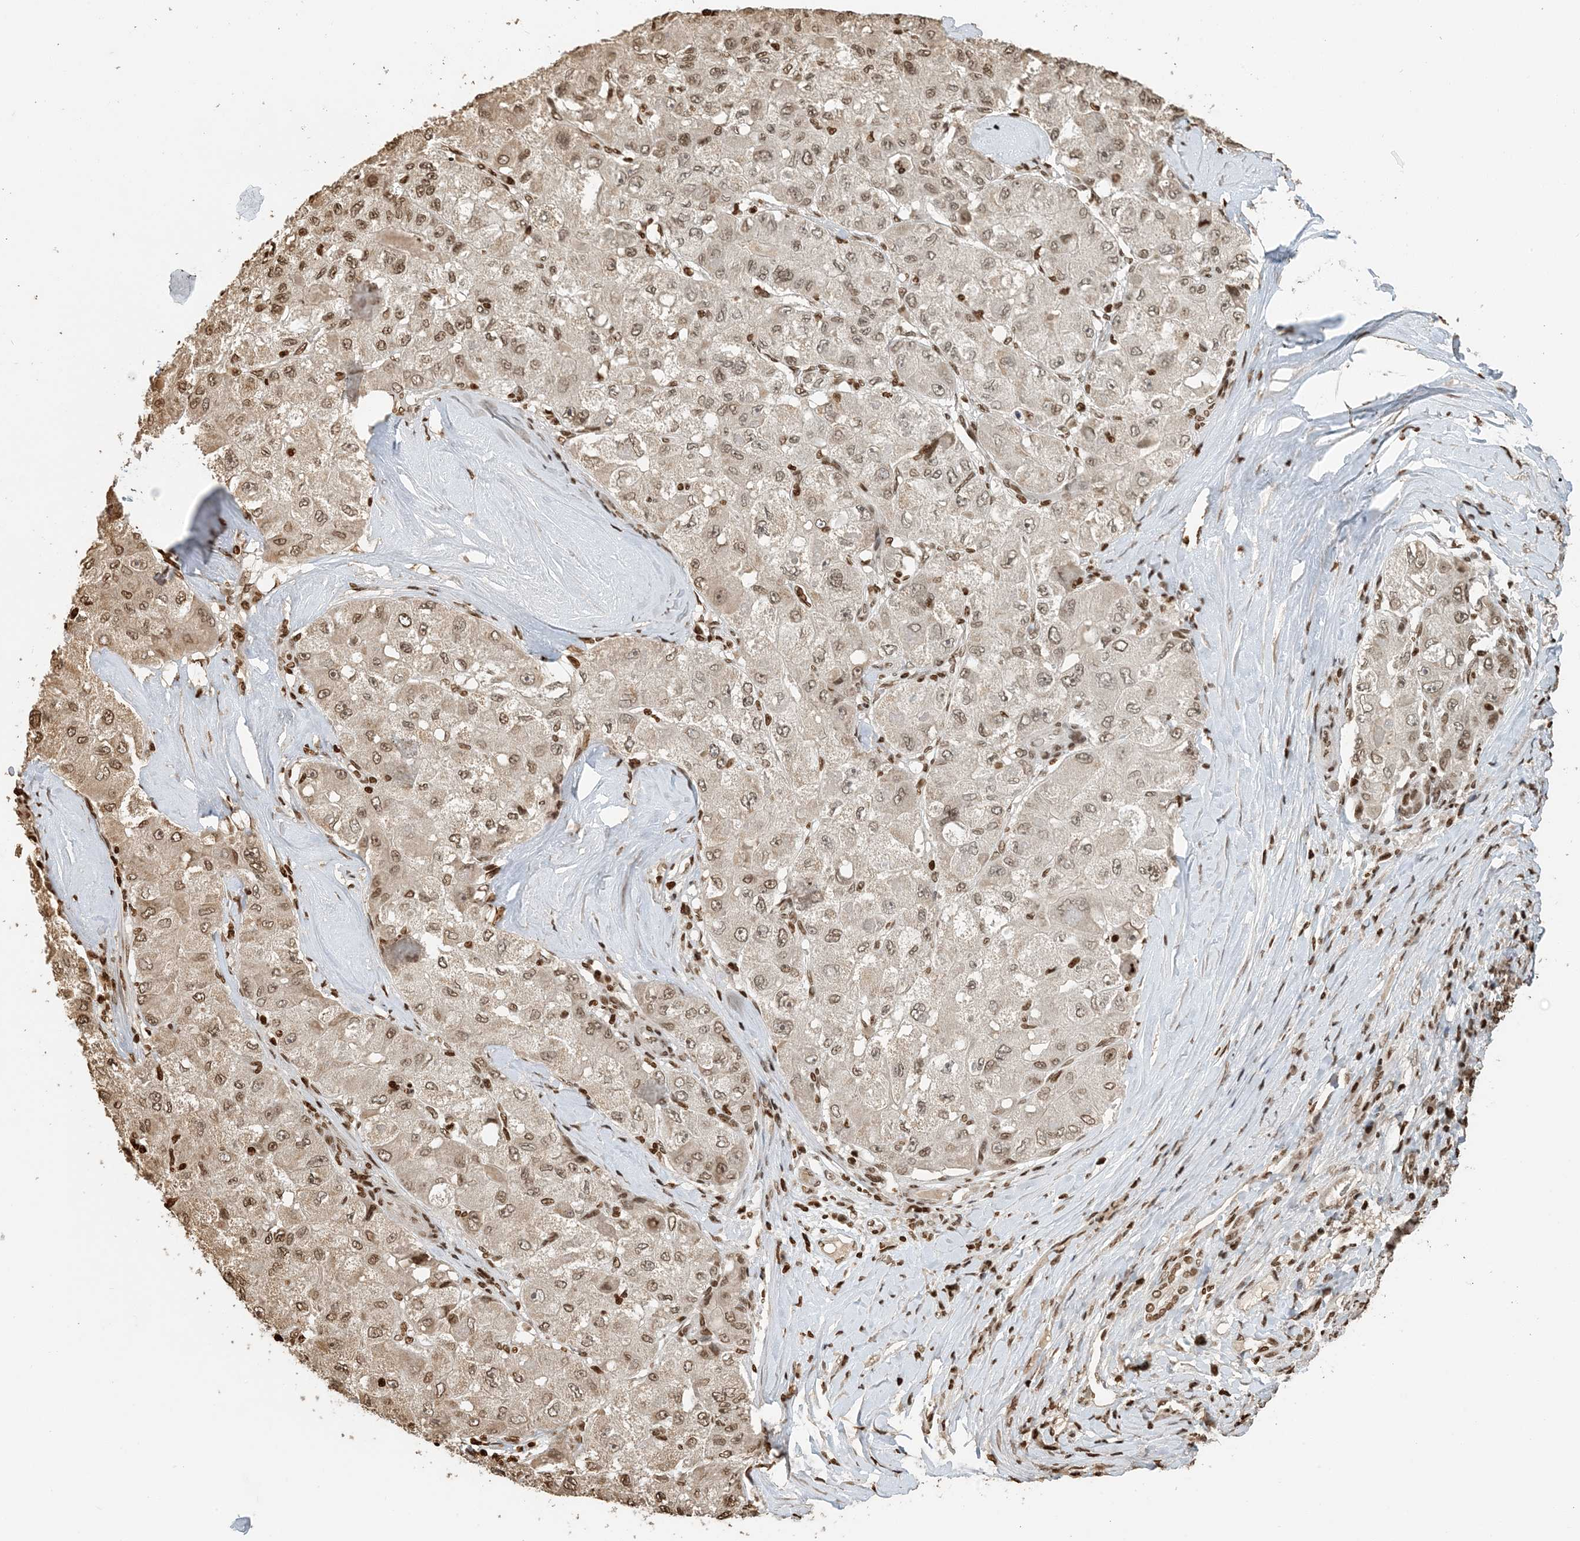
{"staining": {"intensity": "moderate", "quantity": ">75%", "location": "nuclear"}, "tissue": "liver cancer", "cell_type": "Tumor cells", "image_type": "cancer", "snomed": [{"axis": "morphology", "description": "Carcinoma, Hepatocellular, NOS"}, {"axis": "topography", "description": "Liver"}], "caption": "High-power microscopy captured an IHC image of hepatocellular carcinoma (liver), revealing moderate nuclear expression in approximately >75% of tumor cells.", "gene": "H3-3B", "patient": {"sex": "male", "age": 80}}